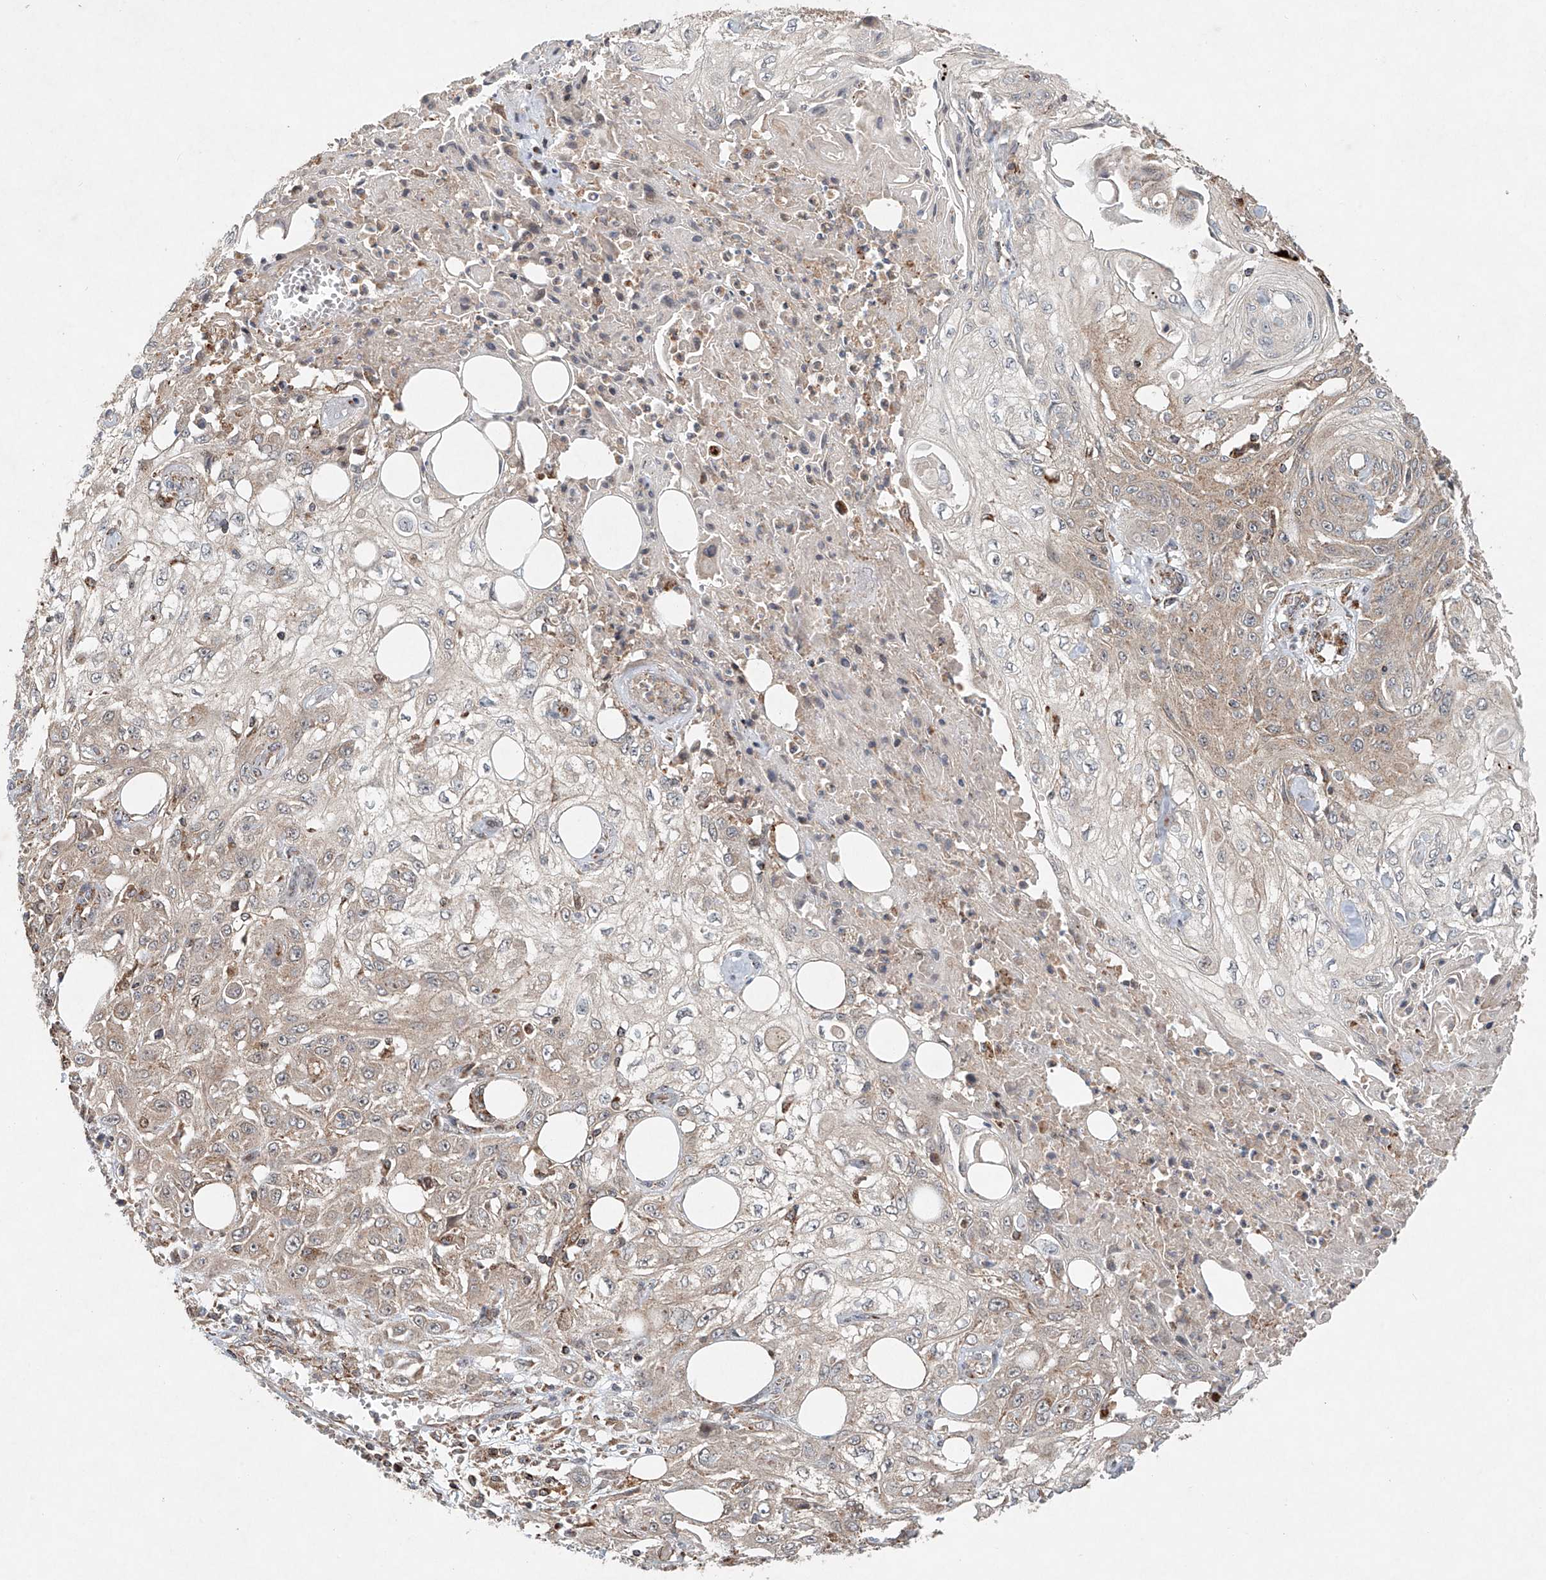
{"staining": {"intensity": "weak", "quantity": "25%-75%", "location": "cytoplasmic/membranous"}, "tissue": "skin cancer", "cell_type": "Tumor cells", "image_type": "cancer", "snomed": [{"axis": "morphology", "description": "Squamous cell carcinoma, NOS"}, {"axis": "morphology", "description": "Squamous cell carcinoma, metastatic, NOS"}, {"axis": "topography", "description": "Skin"}, {"axis": "topography", "description": "Lymph node"}], "caption": "A high-resolution histopathology image shows IHC staining of squamous cell carcinoma (skin), which demonstrates weak cytoplasmic/membranous staining in about 25%-75% of tumor cells. The staining was performed using DAB, with brown indicating positive protein expression. Nuclei are stained blue with hematoxylin.", "gene": "DCAF11", "patient": {"sex": "male", "age": 75}}